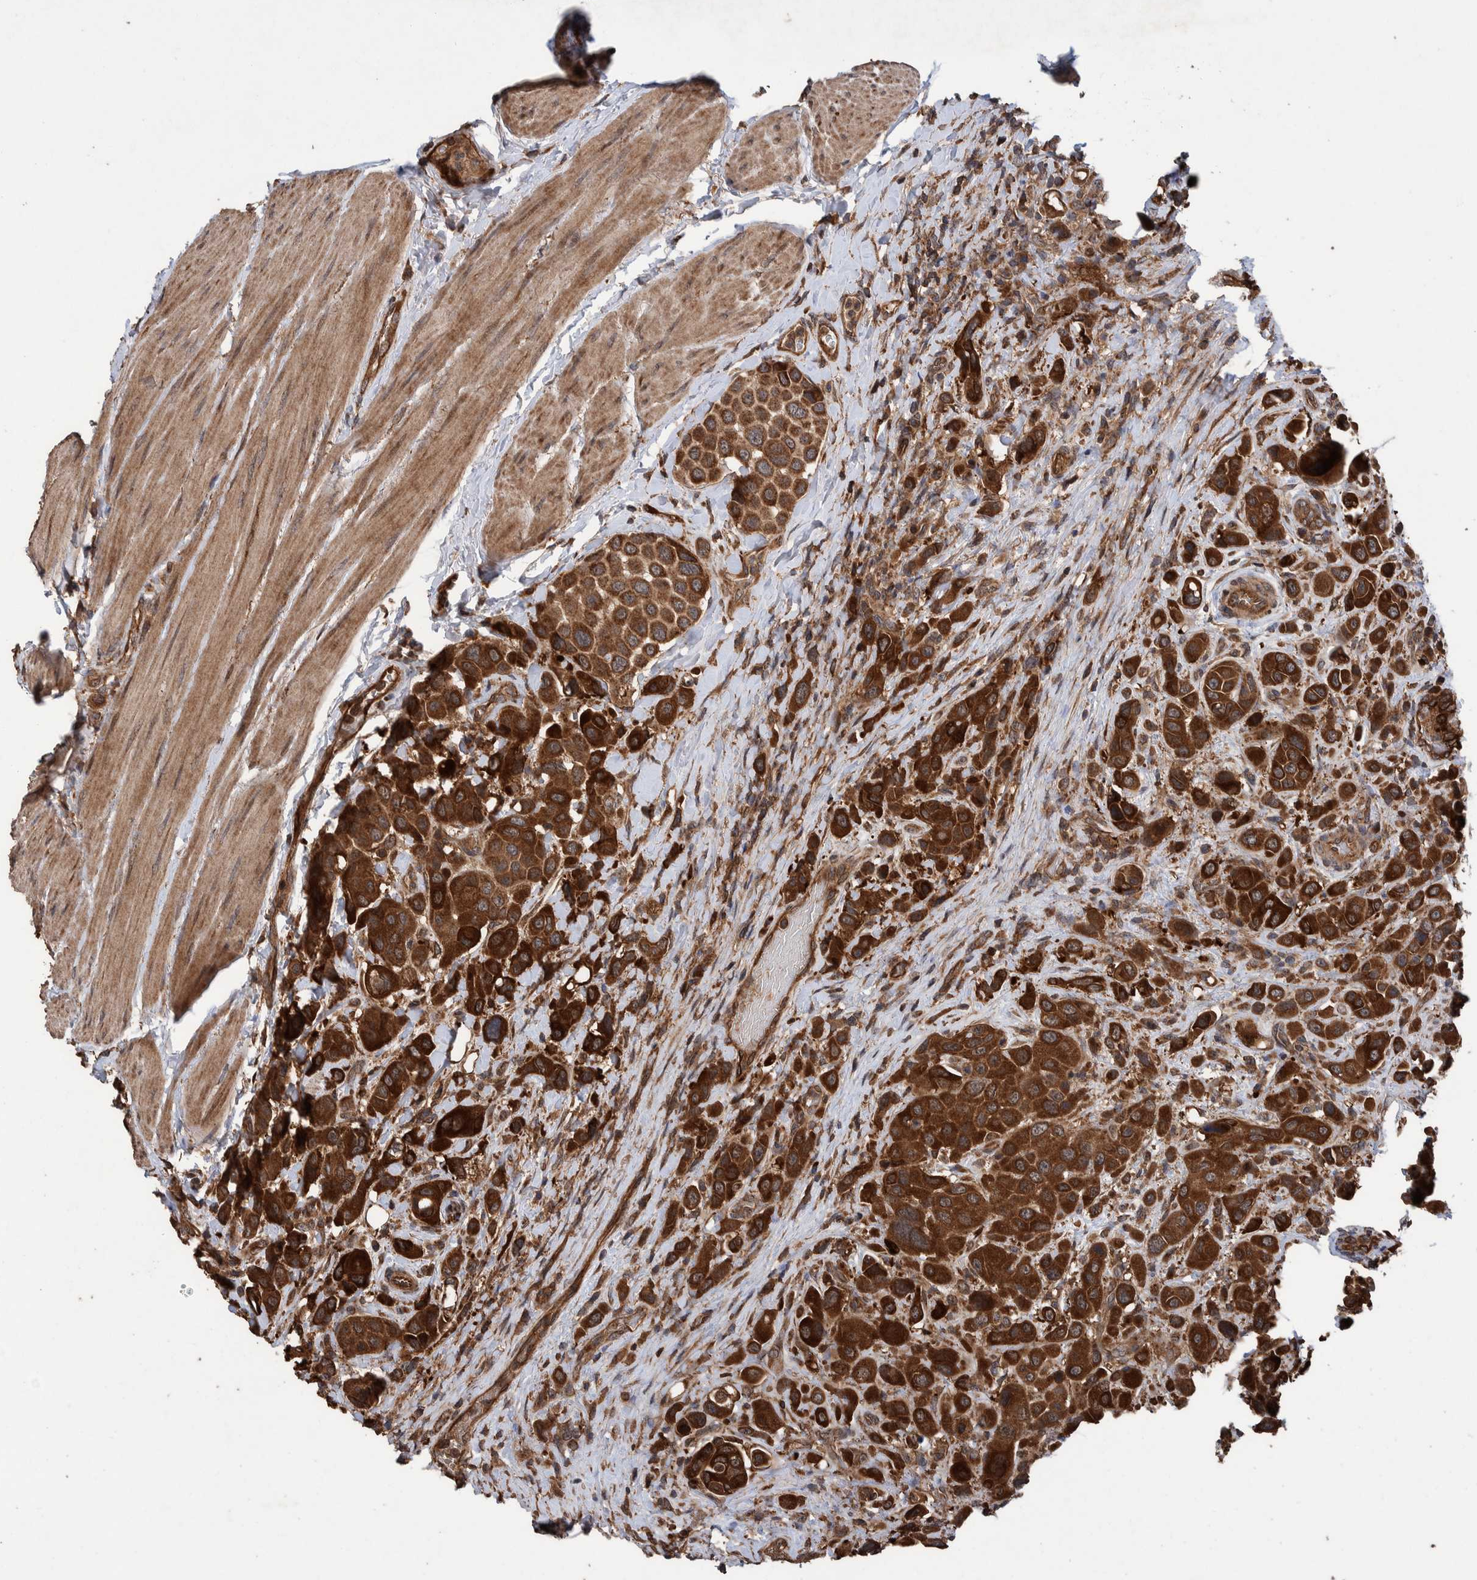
{"staining": {"intensity": "strong", "quantity": ">75%", "location": "cytoplasmic/membranous"}, "tissue": "urothelial cancer", "cell_type": "Tumor cells", "image_type": "cancer", "snomed": [{"axis": "morphology", "description": "Urothelial carcinoma, High grade"}, {"axis": "topography", "description": "Urinary bladder"}], "caption": "Human urothelial cancer stained for a protein (brown) displays strong cytoplasmic/membranous positive expression in approximately >75% of tumor cells.", "gene": "TRIM16", "patient": {"sex": "male", "age": 50}}